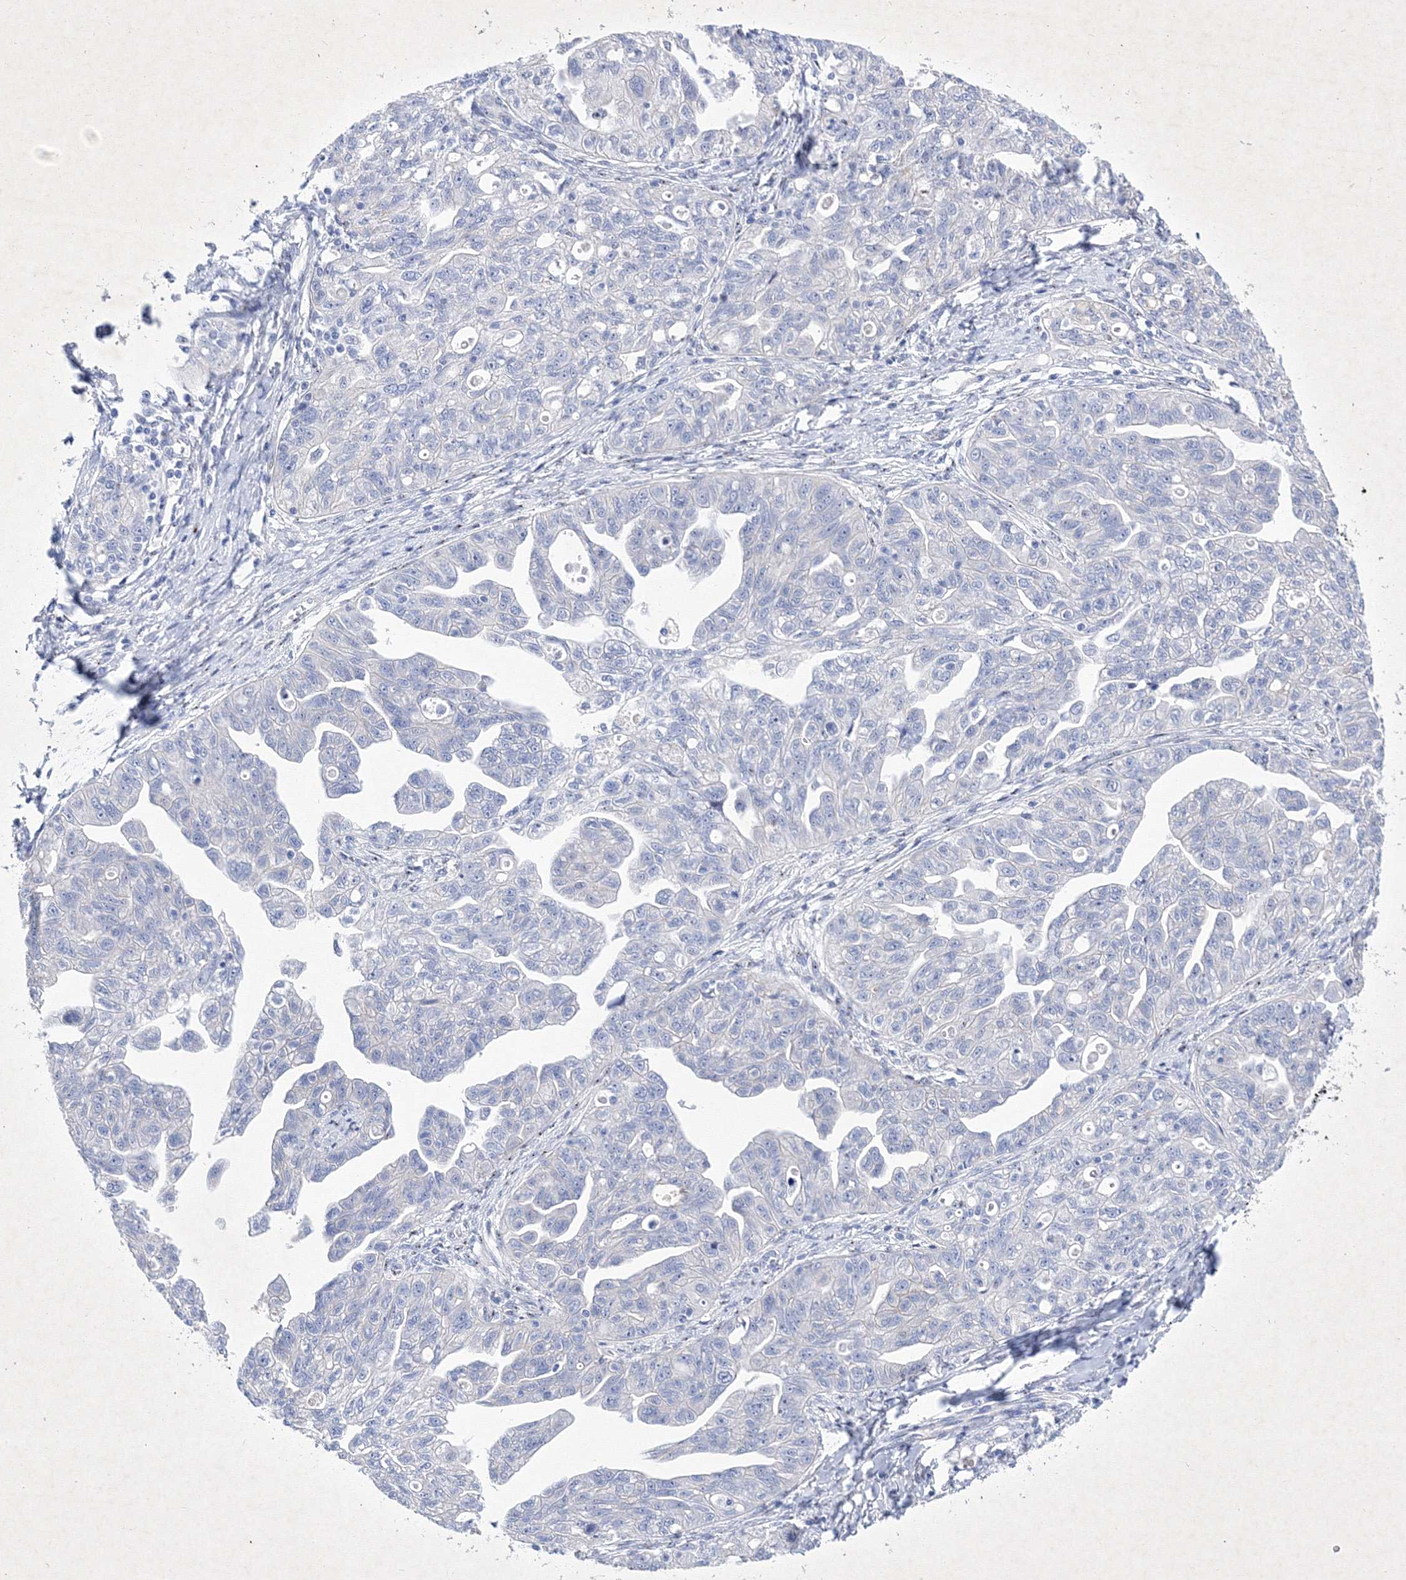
{"staining": {"intensity": "negative", "quantity": "none", "location": "none"}, "tissue": "ovarian cancer", "cell_type": "Tumor cells", "image_type": "cancer", "snomed": [{"axis": "morphology", "description": "Carcinoma, NOS"}, {"axis": "morphology", "description": "Cystadenocarcinoma, serous, NOS"}, {"axis": "topography", "description": "Ovary"}], "caption": "Tumor cells show no significant expression in ovarian carcinoma.", "gene": "GPN1", "patient": {"sex": "female", "age": 69}}